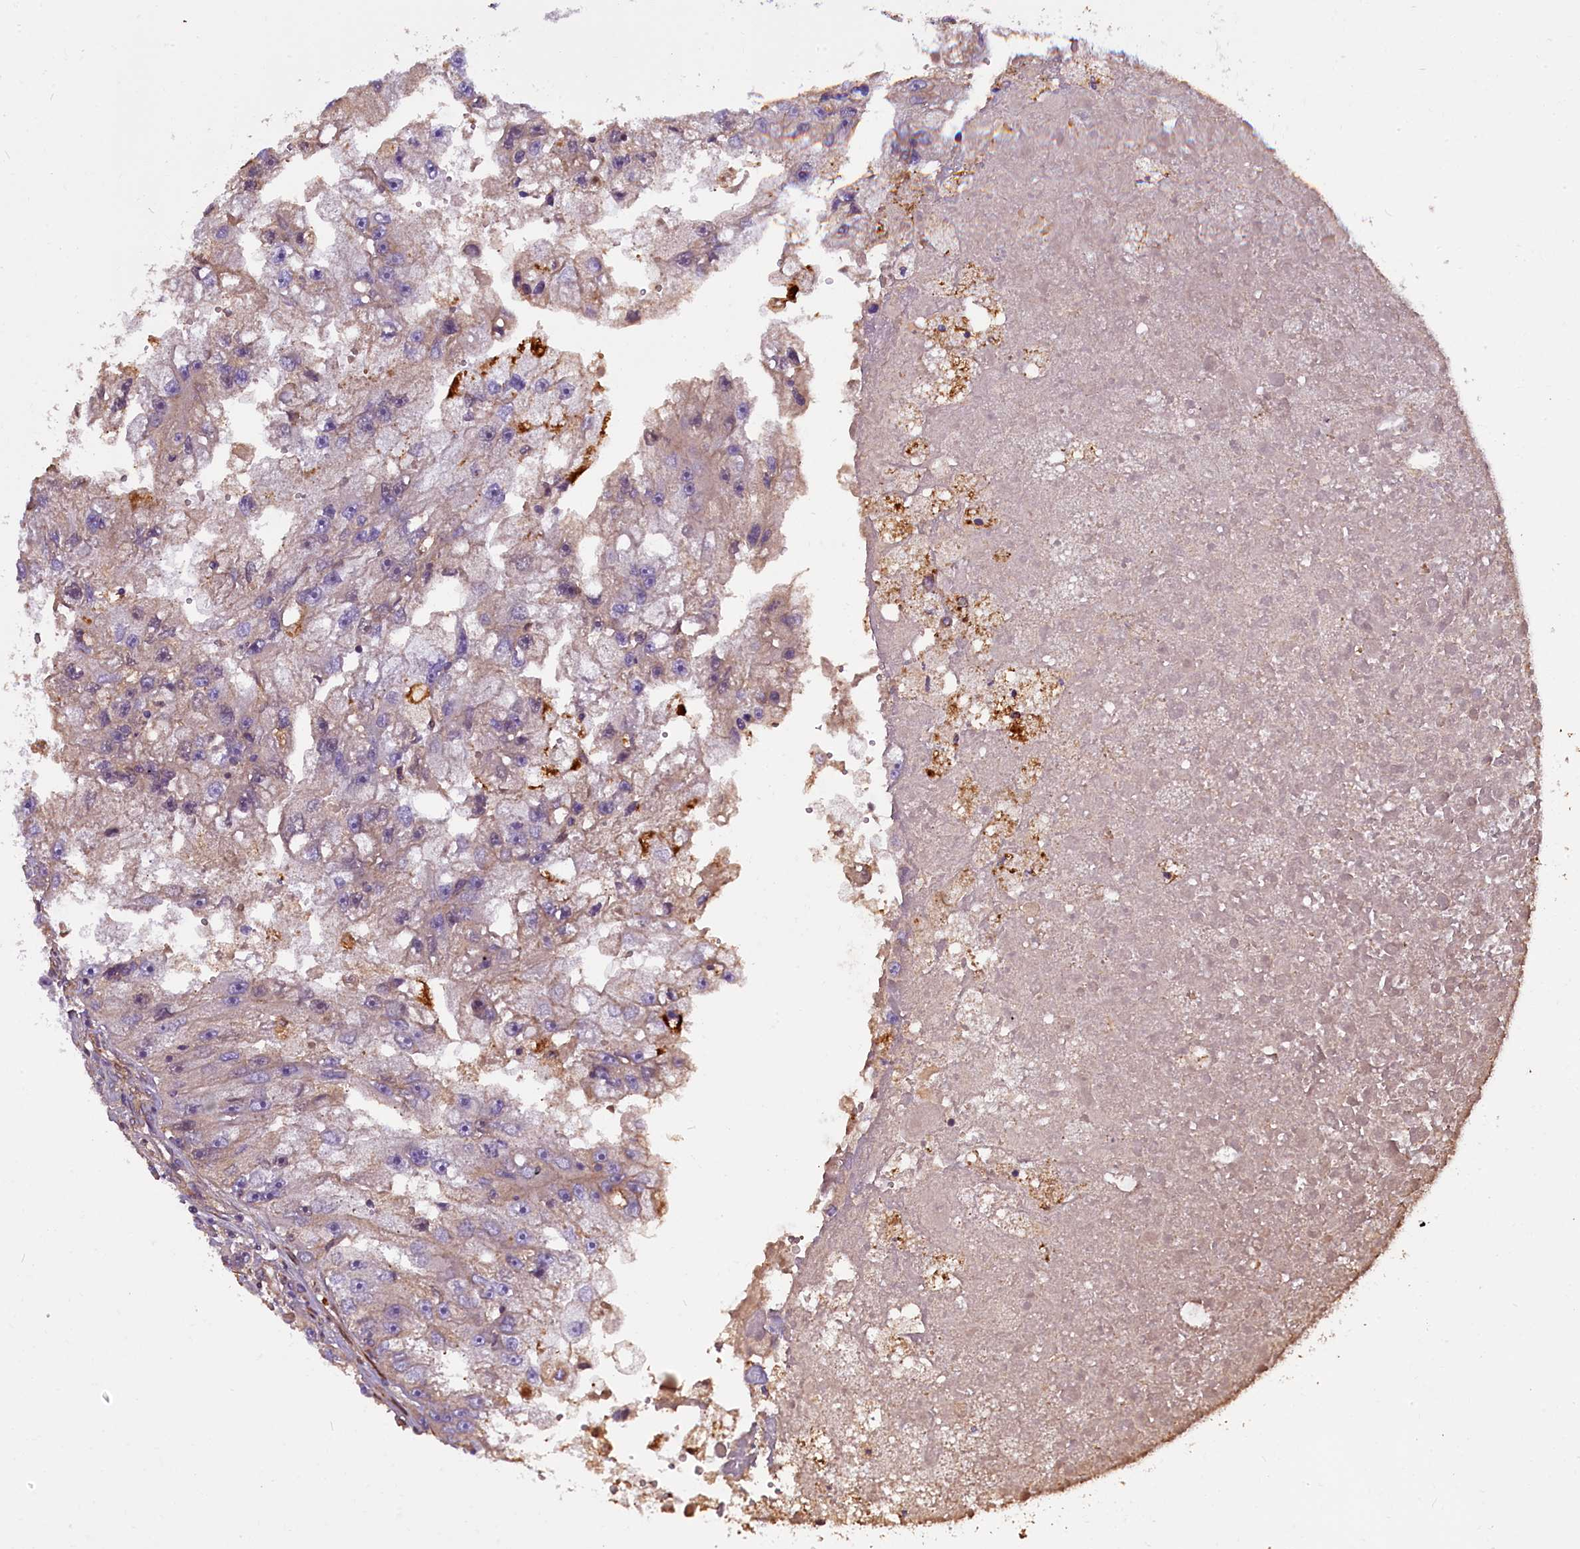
{"staining": {"intensity": "negative", "quantity": "none", "location": "none"}, "tissue": "renal cancer", "cell_type": "Tumor cells", "image_type": "cancer", "snomed": [{"axis": "morphology", "description": "Adenocarcinoma, NOS"}, {"axis": "topography", "description": "Kidney"}], "caption": "Tumor cells show no significant protein positivity in renal cancer.", "gene": "FUZ", "patient": {"sex": "male", "age": 63}}